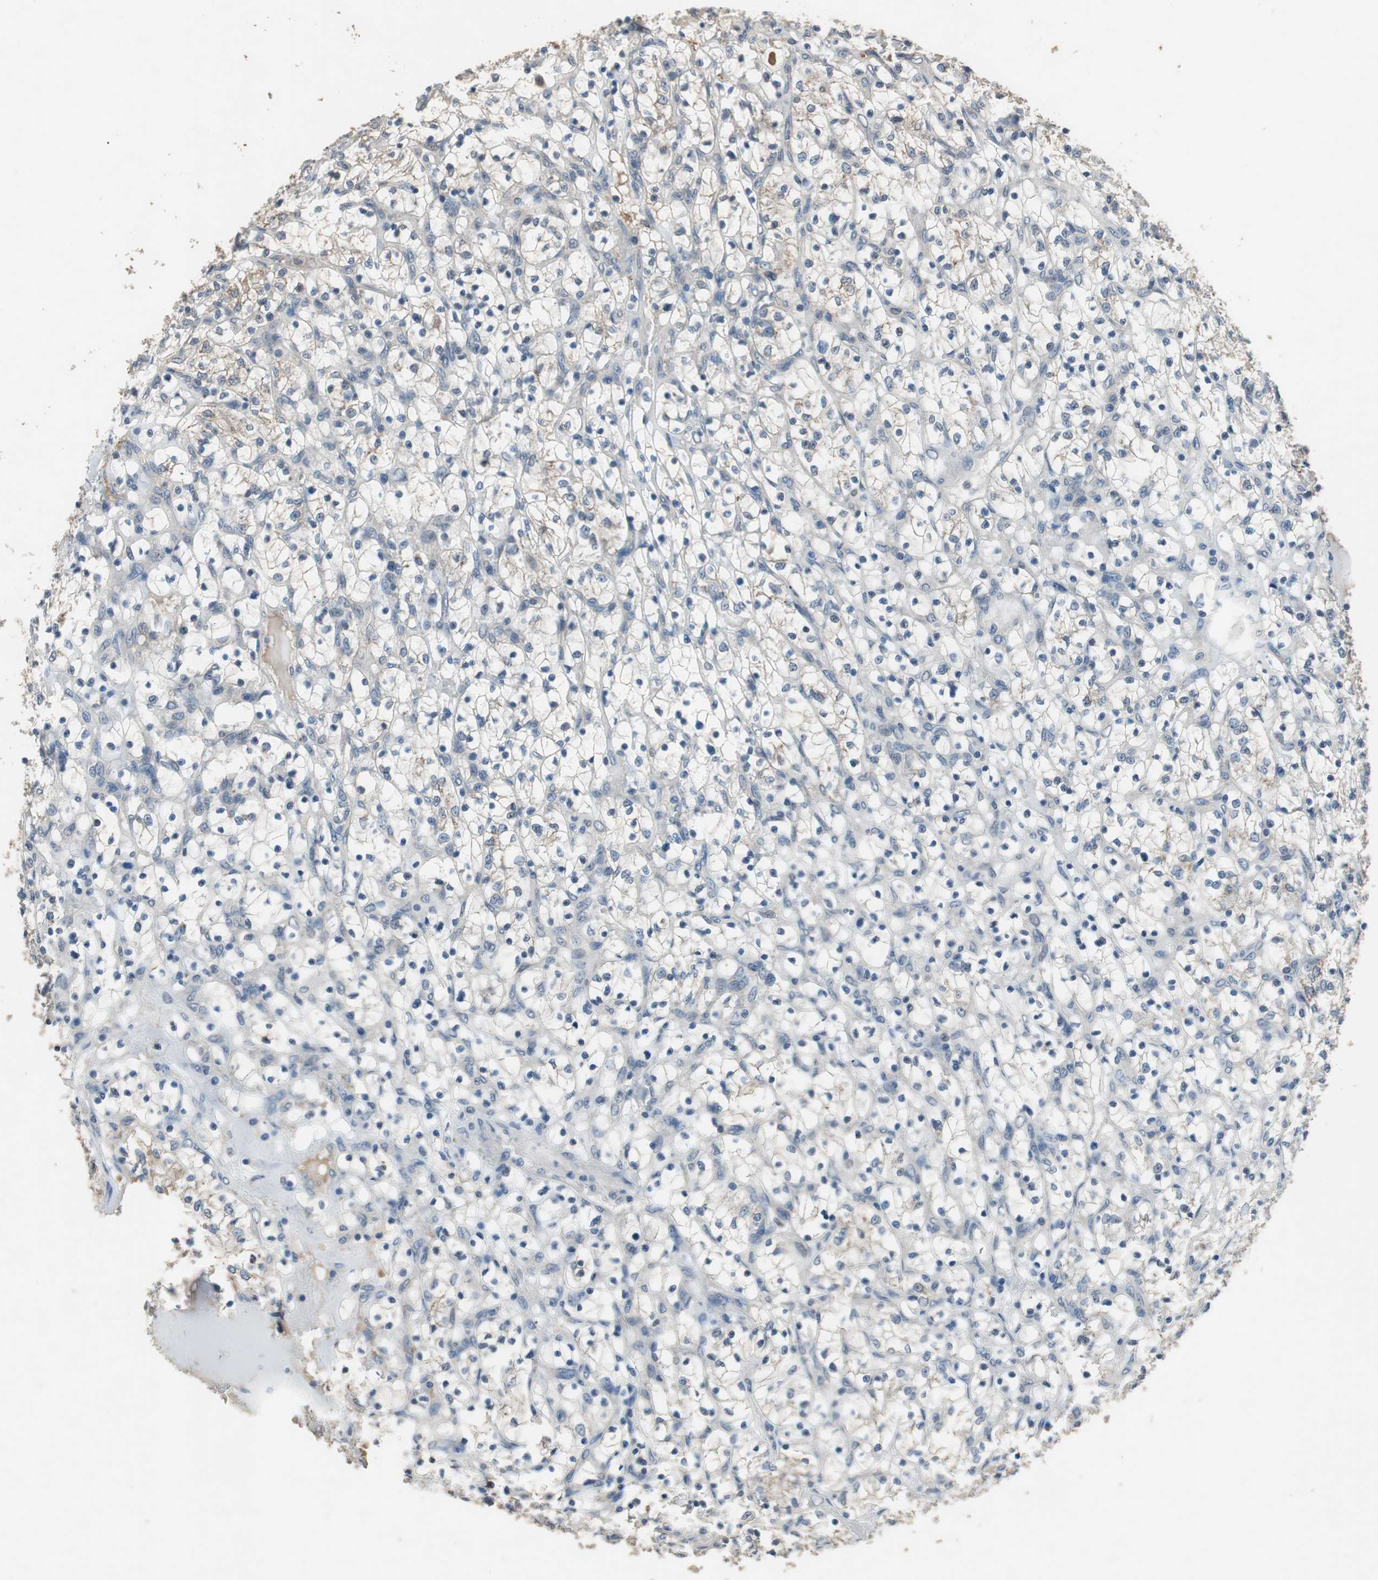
{"staining": {"intensity": "negative", "quantity": "none", "location": "none"}, "tissue": "renal cancer", "cell_type": "Tumor cells", "image_type": "cancer", "snomed": [{"axis": "morphology", "description": "Adenocarcinoma, NOS"}, {"axis": "topography", "description": "Kidney"}], "caption": "Immunohistochemistry (IHC) of adenocarcinoma (renal) displays no expression in tumor cells.", "gene": "PI4KB", "patient": {"sex": "female", "age": 69}}